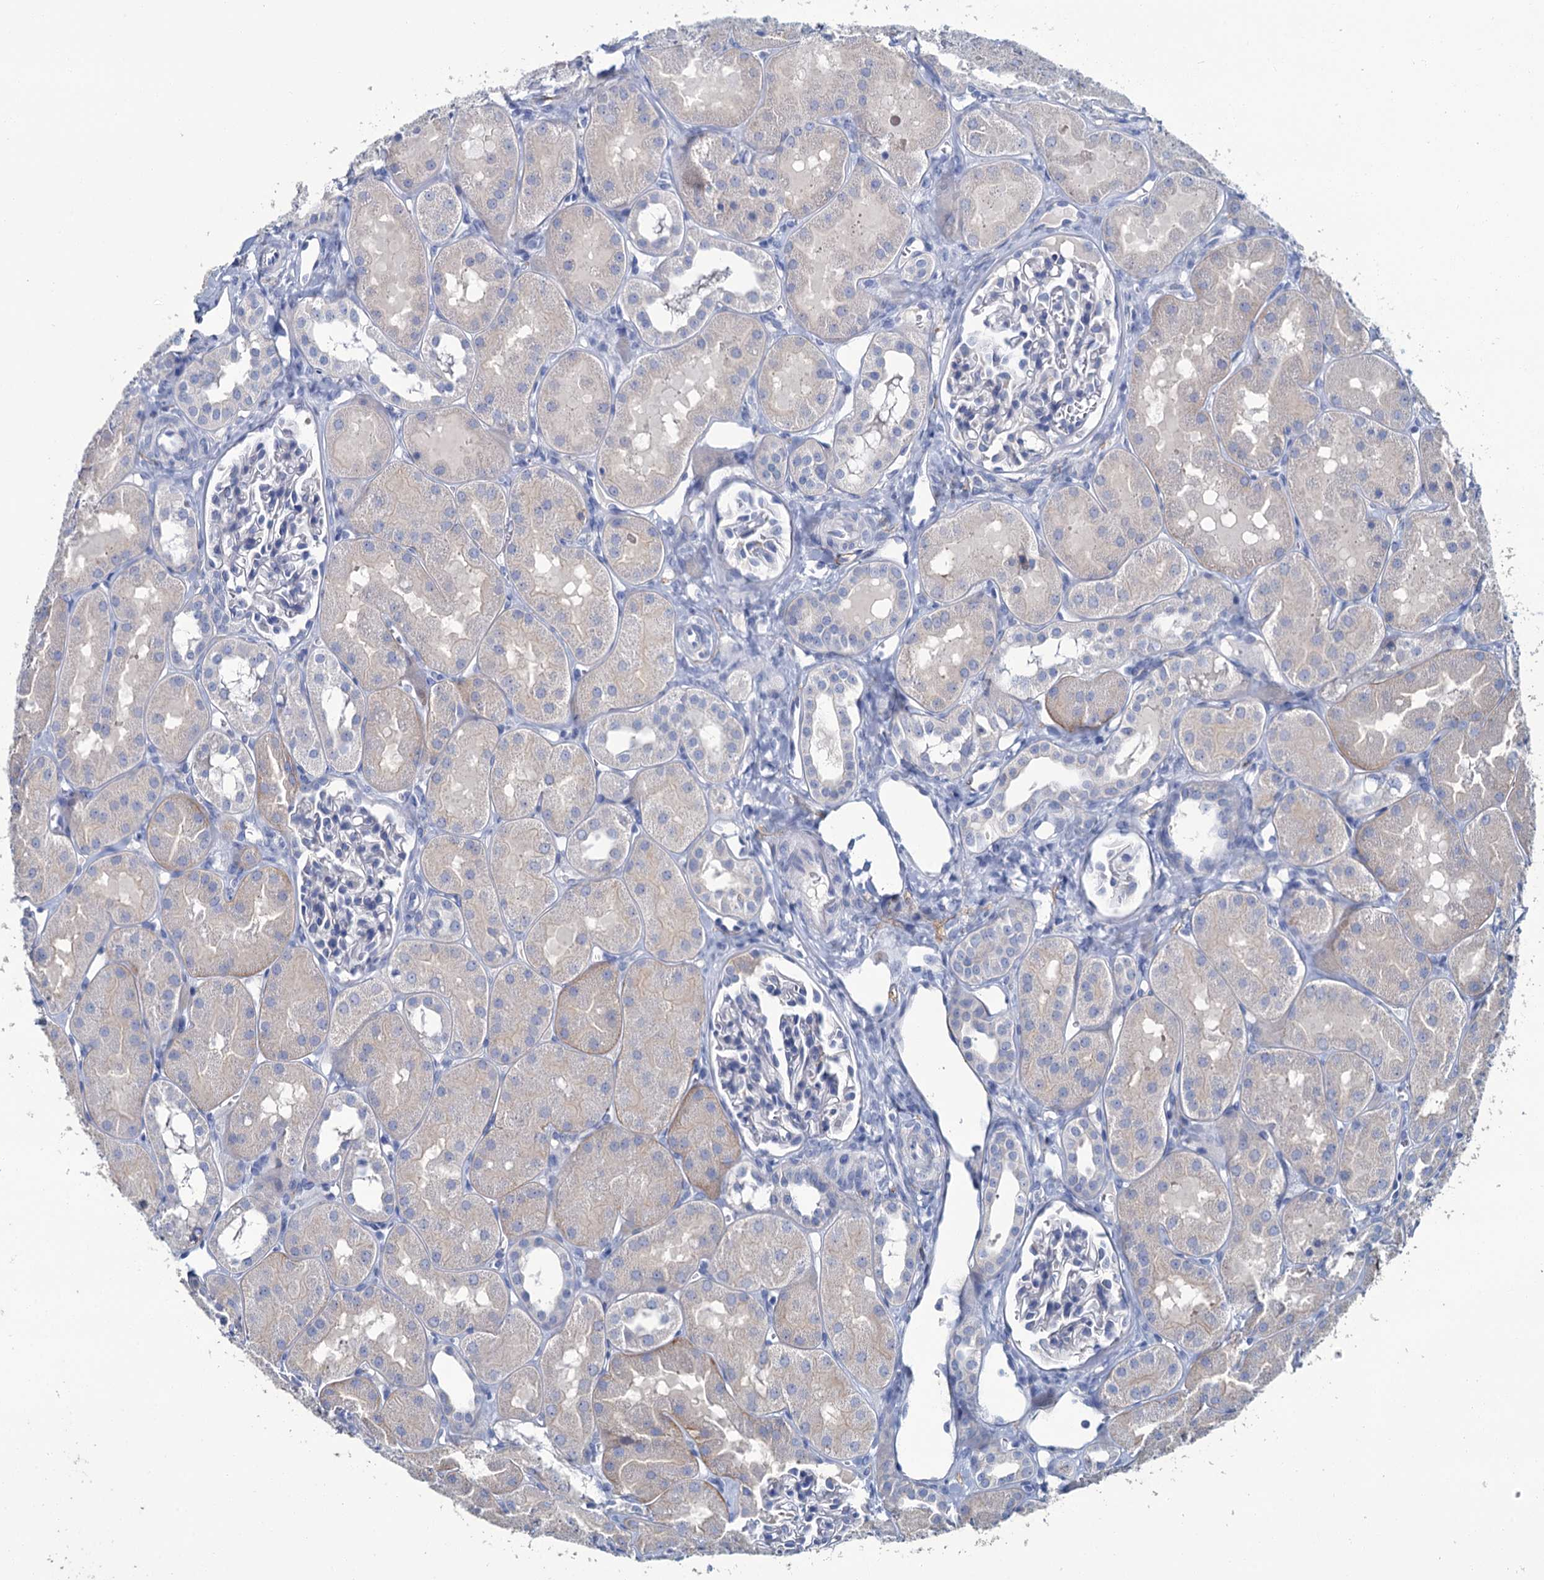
{"staining": {"intensity": "negative", "quantity": "none", "location": "none"}, "tissue": "kidney", "cell_type": "Cells in glomeruli", "image_type": "normal", "snomed": [{"axis": "morphology", "description": "Normal tissue, NOS"}, {"axis": "topography", "description": "Kidney"}, {"axis": "topography", "description": "Urinary bladder"}], "caption": "Kidney stained for a protein using immunohistochemistry displays no positivity cells in glomeruli.", "gene": "SNCB", "patient": {"sex": "male", "age": 16}}